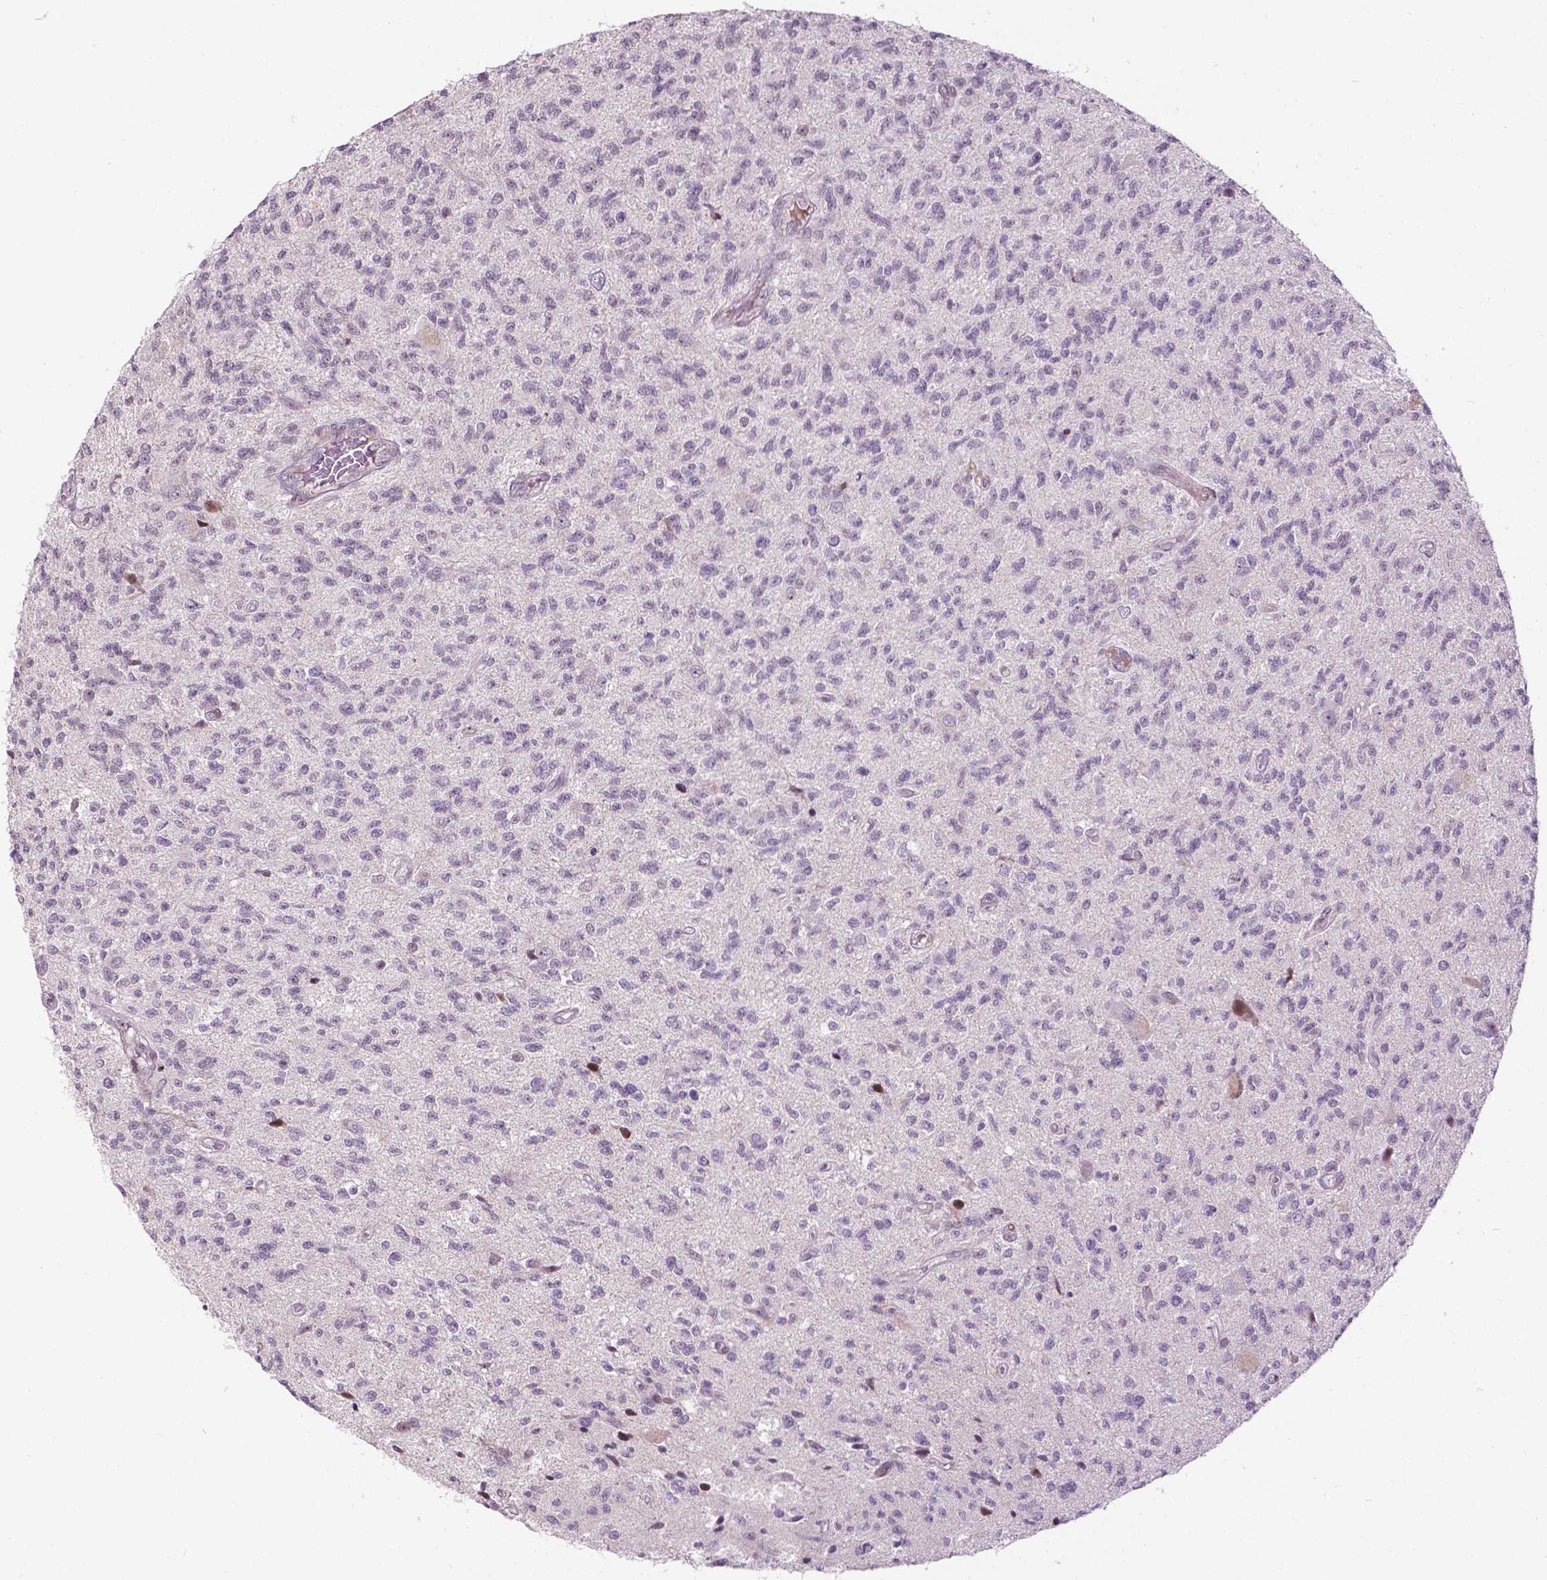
{"staining": {"intensity": "negative", "quantity": "none", "location": "none"}, "tissue": "glioma", "cell_type": "Tumor cells", "image_type": "cancer", "snomed": [{"axis": "morphology", "description": "Glioma, malignant, High grade"}, {"axis": "topography", "description": "Brain"}], "caption": "A photomicrograph of high-grade glioma (malignant) stained for a protein exhibits no brown staining in tumor cells.", "gene": "PTPN18", "patient": {"sex": "male", "age": 56}}